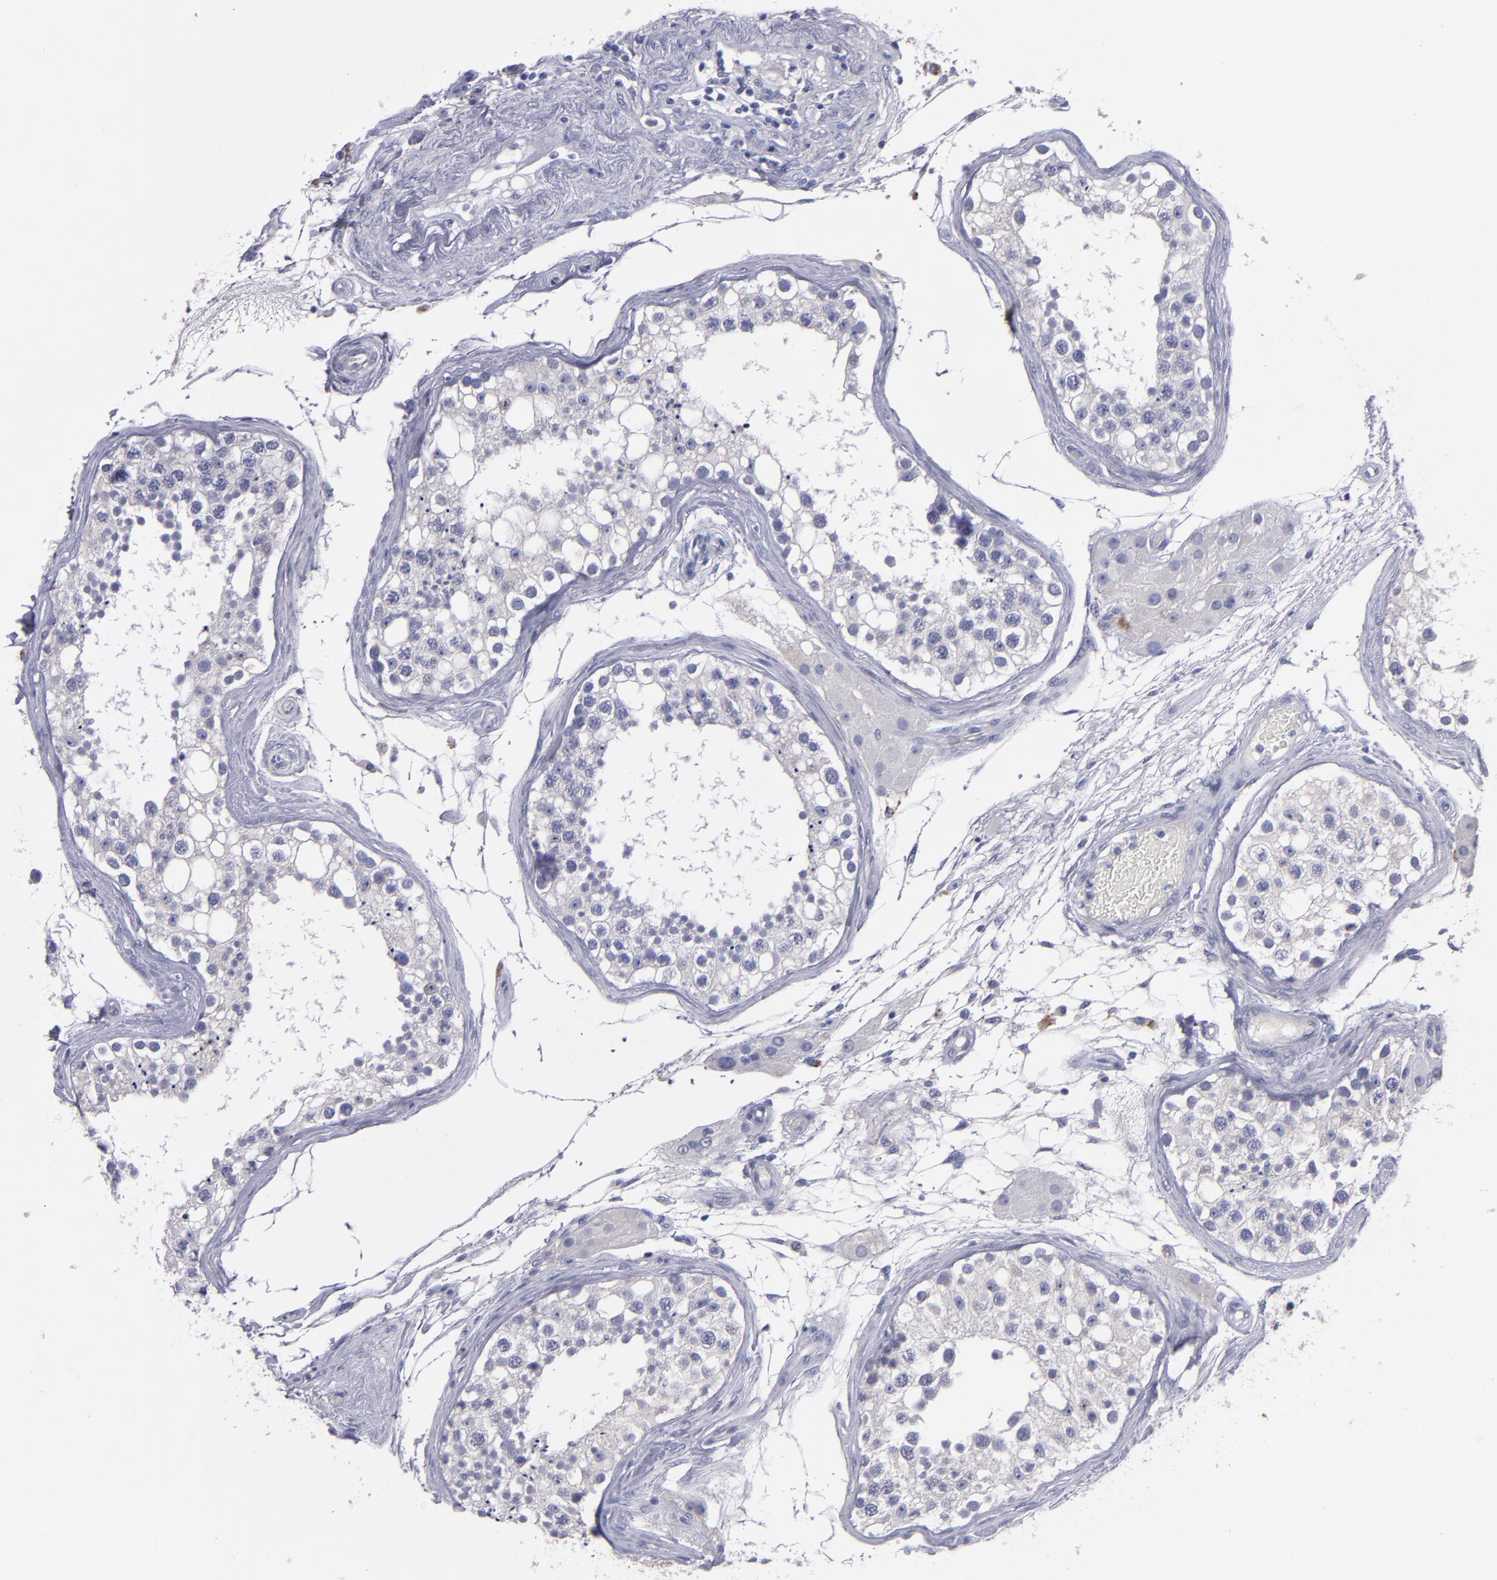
{"staining": {"intensity": "negative", "quantity": "none", "location": "none"}, "tissue": "testis", "cell_type": "Cells in seminiferous ducts", "image_type": "normal", "snomed": [{"axis": "morphology", "description": "Normal tissue, NOS"}, {"axis": "topography", "description": "Testis"}], "caption": "Normal testis was stained to show a protein in brown. There is no significant staining in cells in seminiferous ducts. (DAB immunohistochemistry visualized using brightfield microscopy, high magnification).", "gene": "CDH3", "patient": {"sex": "male", "age": 68}}